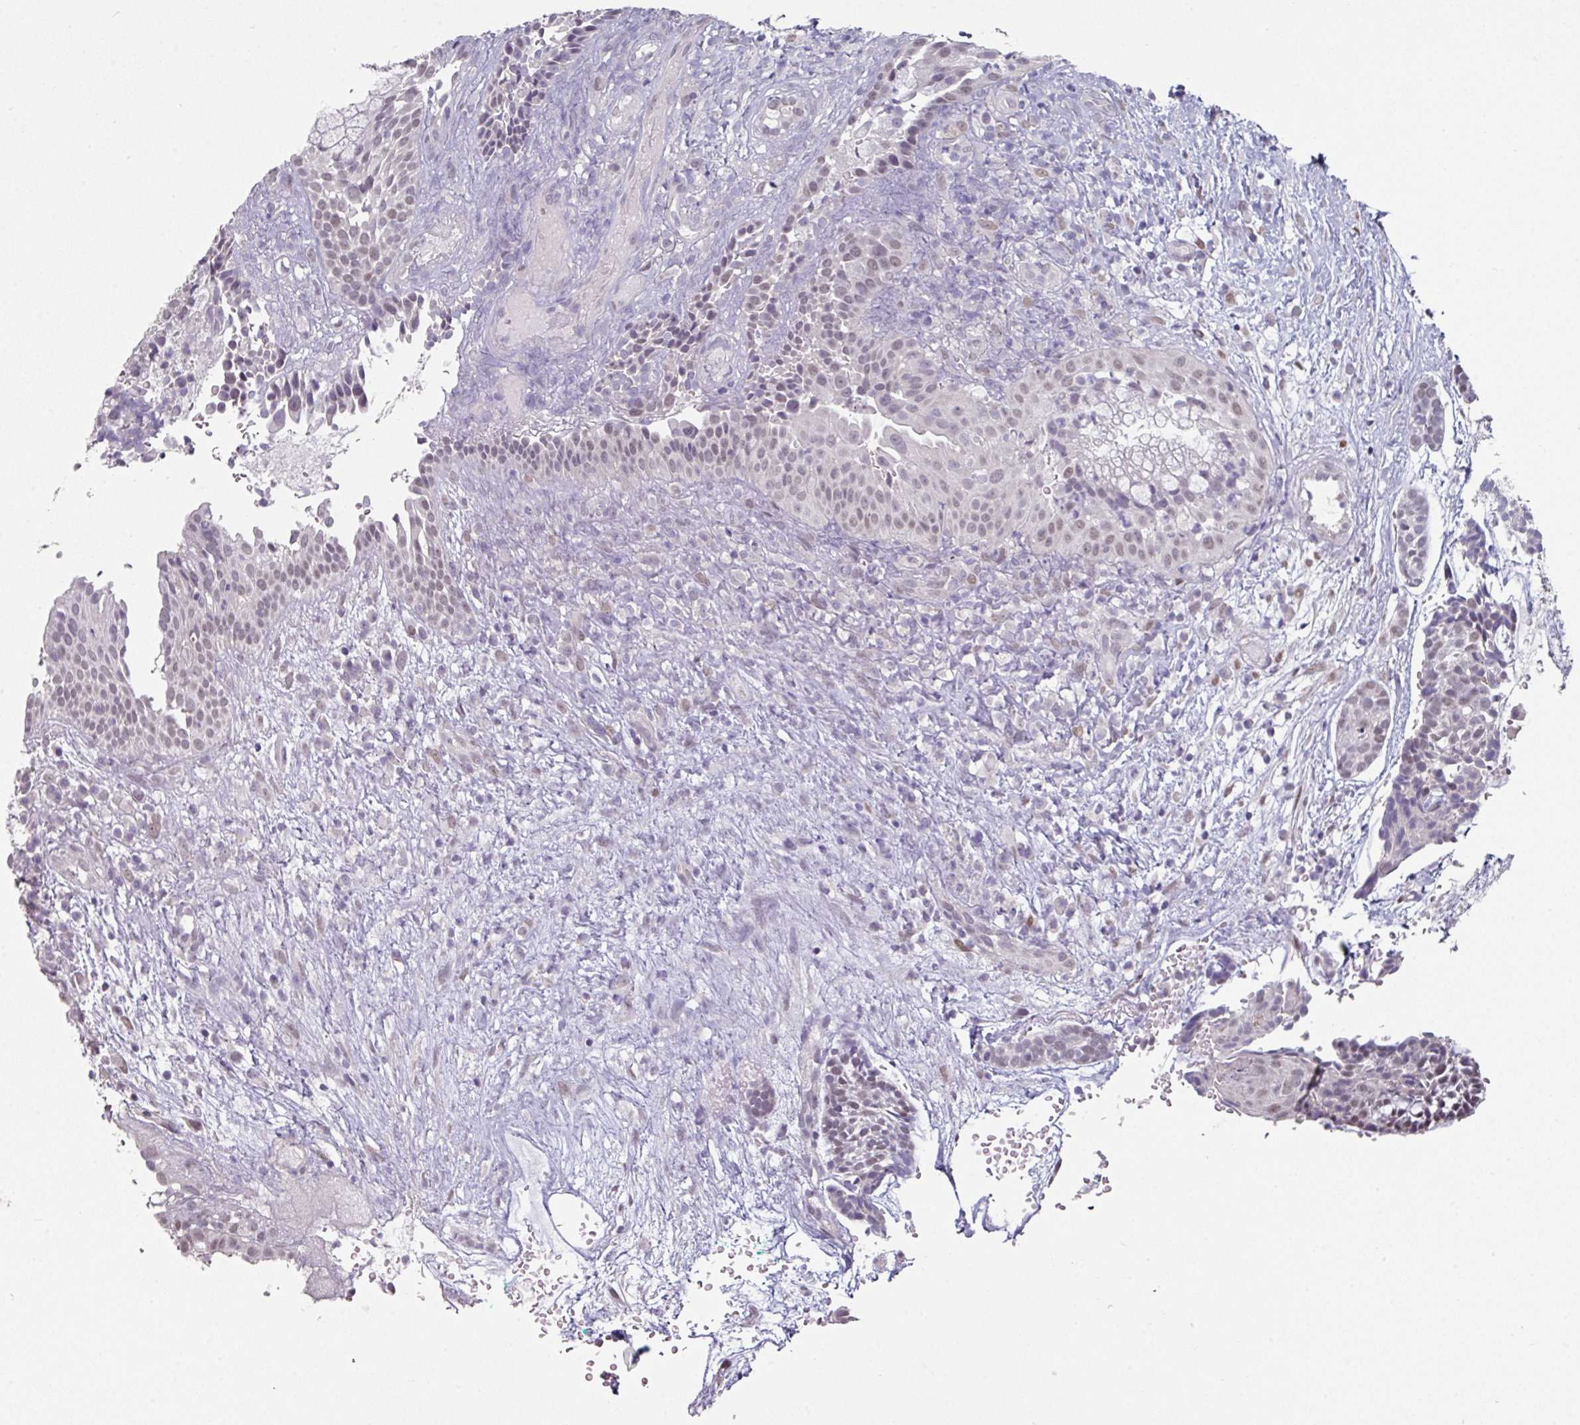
{"staining": {"intensity": "weak", "quantity": ">75%", "location": "nuclear"}, "tissue": "head and neck cancer", "cell_type": "Tumor cells", "image_type": "cancer", "snomed": [{"axis": "morphology", "description": "Adenocarcinoma, NOS"}, {"axis": "topography", "description": "Subcutis"}, {"axis": "topography", "description": "Head-Neck"}], "caption": "Immunohistochemical staining of human head and neck adenocarcinoma displays low levels of weak nuclear staining in about >75% of tumor cells. (brown staining indicates protein expression, while blue staining denotes nuclei).", "gene": "ELK1", "patient": {"sex": "female", "age": 73}}